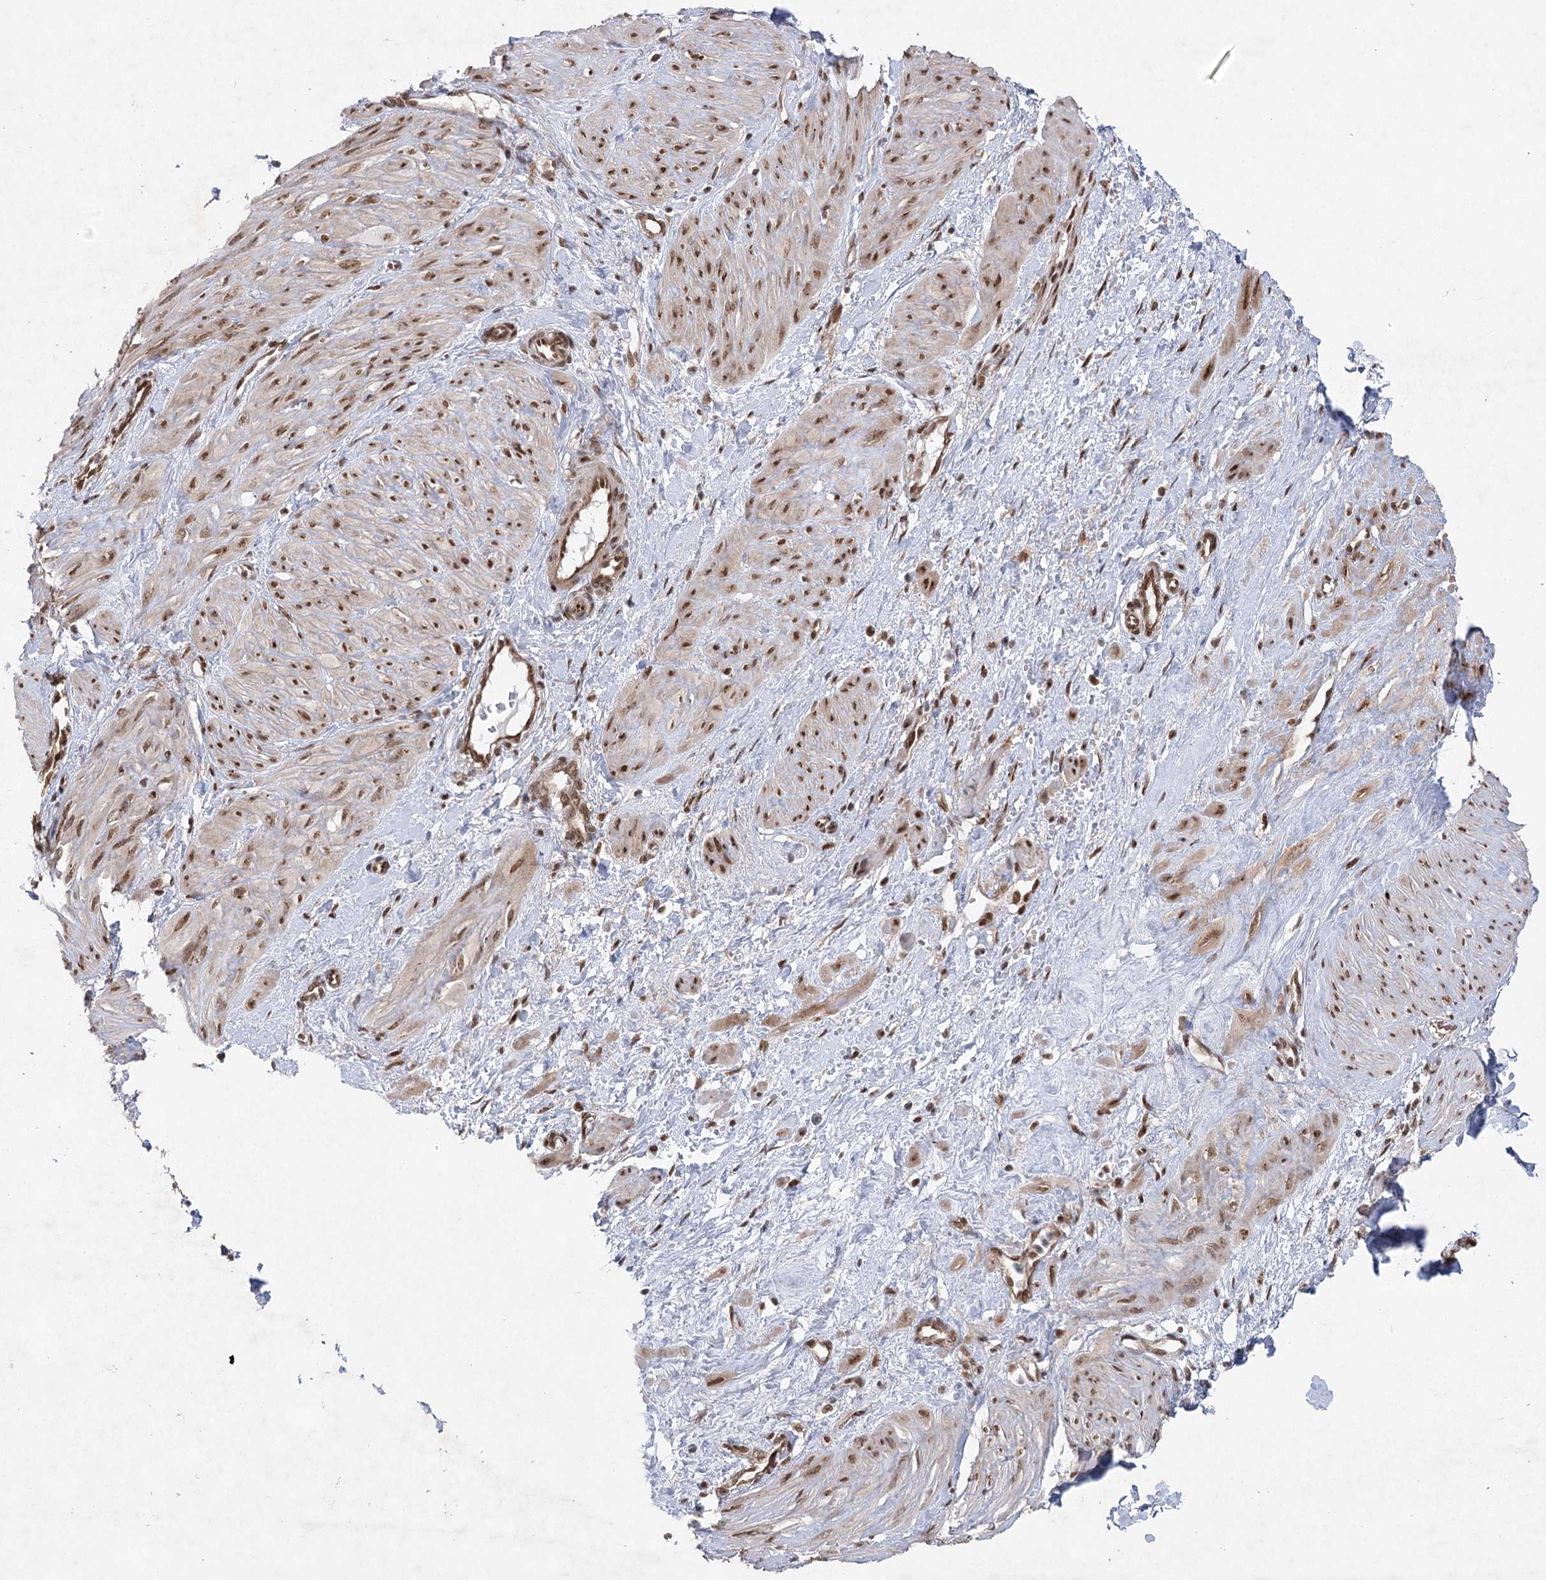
{"staining": {"intensity": "moderate", "quantity": ">75%", "location": "cytoplasmic/membranous,nuclear"}, "tissue": "smooth muscle", "cell_type": "Smooth muscle cells", "image_type": "normal", "snomed": [{"axis": "morphology", "description": "Normal tissue, NOS"}, {"axis": "topography", "description": "Endometrium"}], "caption": "Smooth muscle cells exhibit medium levels of moderate cytoplasmic/membranous,nuclear staining in about >75% of cells in benign human smooth muscle. The staining was performed using DAB, with brown indicating positive protein expression. Nuclei are stained blue with hematoxylin.", "gene": "ZCCHC8", "patient": {"sex": "female", "age": 33}}